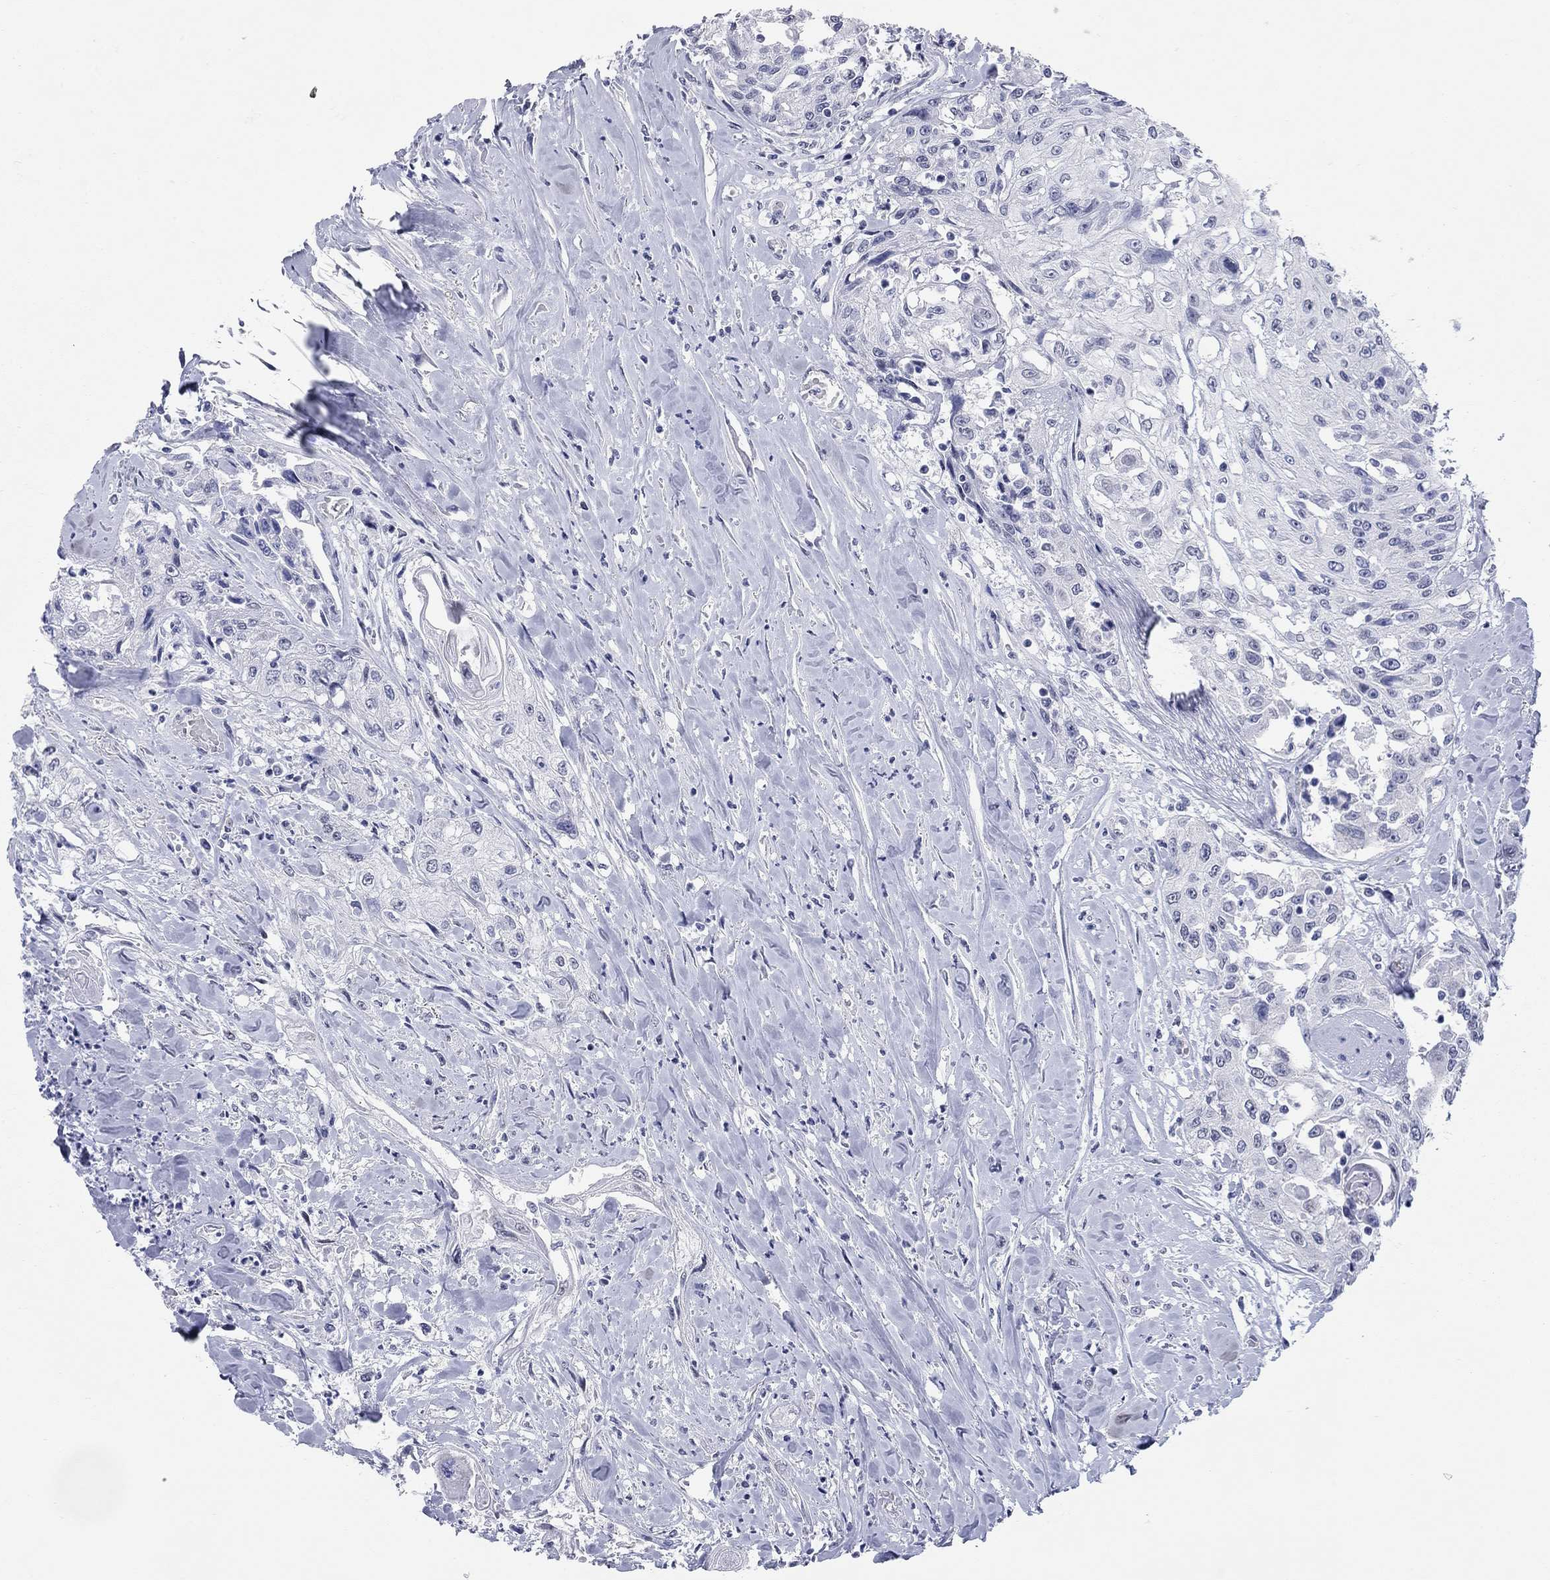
{"staining": {"intensity": "negative", "quantity": "none", "location": "none"}, "tissue": "head and neck cancer", "cell_type": "Tumor cells", "image_type": "cancer", "snomed": [{"axis": "morphology", "description": "Normal tissue, NOS"}, {"axis": "morphology", "description": "Squamous cell carcinoma, NOS"}, {"axis": "topography", "description": "Oral tissue"}, {"axis": "topography", "description": "Peripheral nerve tissue"}, {"axis": "topography", "description": "Head-Neck"}], "caption": "Immunohistochemistry micrograph of neoplastic tissue: head and neck squamous cell carcinoma stained with DAB reveals no significant protein staining in tumor cells. (DAB (3,3'-diaminobenzidine) IHC with hematoxylin counter stain).", "gene": "WASF3", "patient": {"sex": "female", "age": 59}}